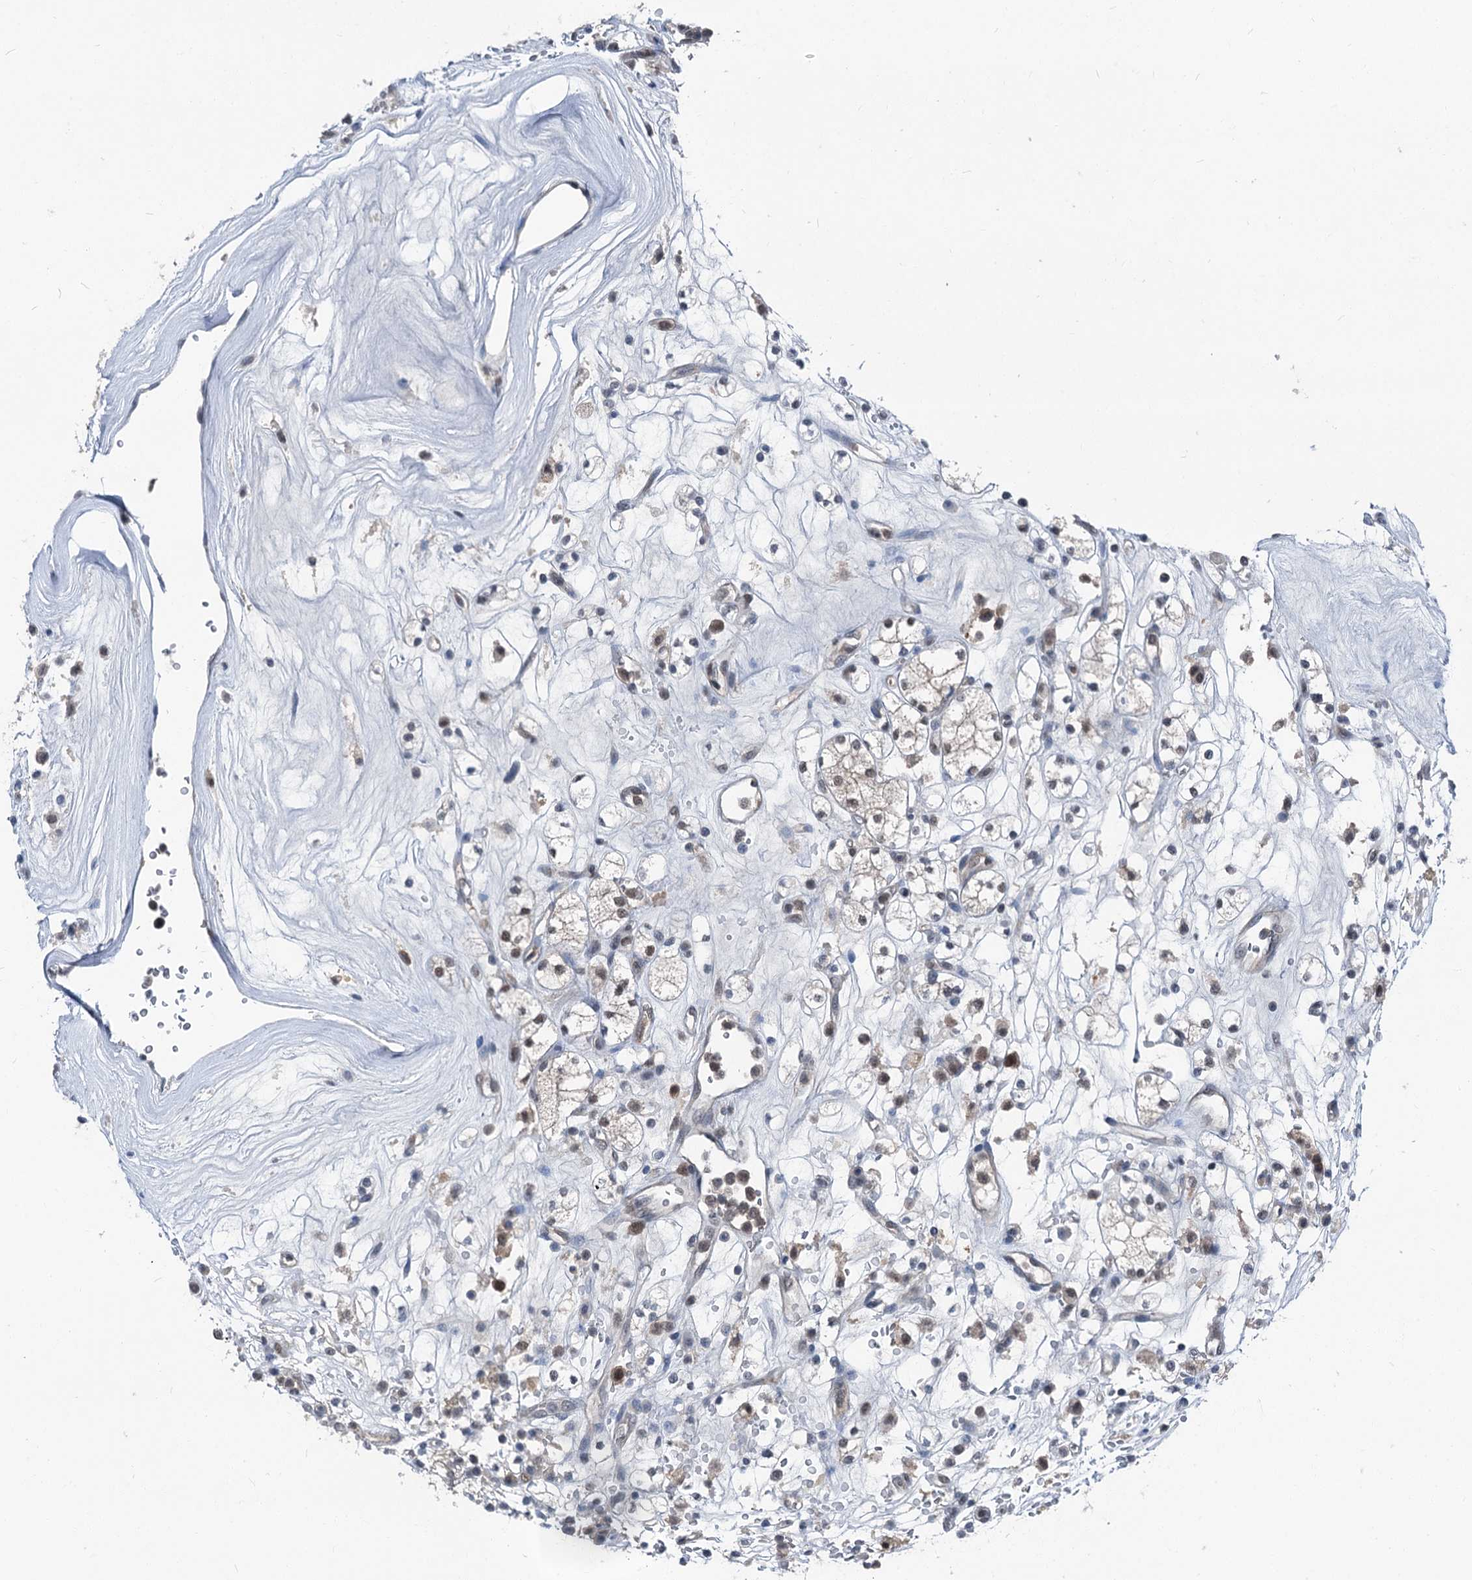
{"staining": {"intensity": "weak", "quantity": "<25%", "location": "nuclear"}, "tissue": "renal cancer", "cell_type": "Tumor cells", "image_type": "cancer", "snomed": [{"axis": "morphology", "description": "Adenocarcinoma, NOS"}, {"axis": "topography", "description": "Kidney"}], "caption": "An immunohistochemistry micrograph of adenocarcinoma (renal) is shown. There is no staining in tumor cells of adenocarcinoma (renal). (IHC, brightfield microscopy, high magnification).", "gene": "PSMD13", "patient": {"sex": "male", "age": 77}}